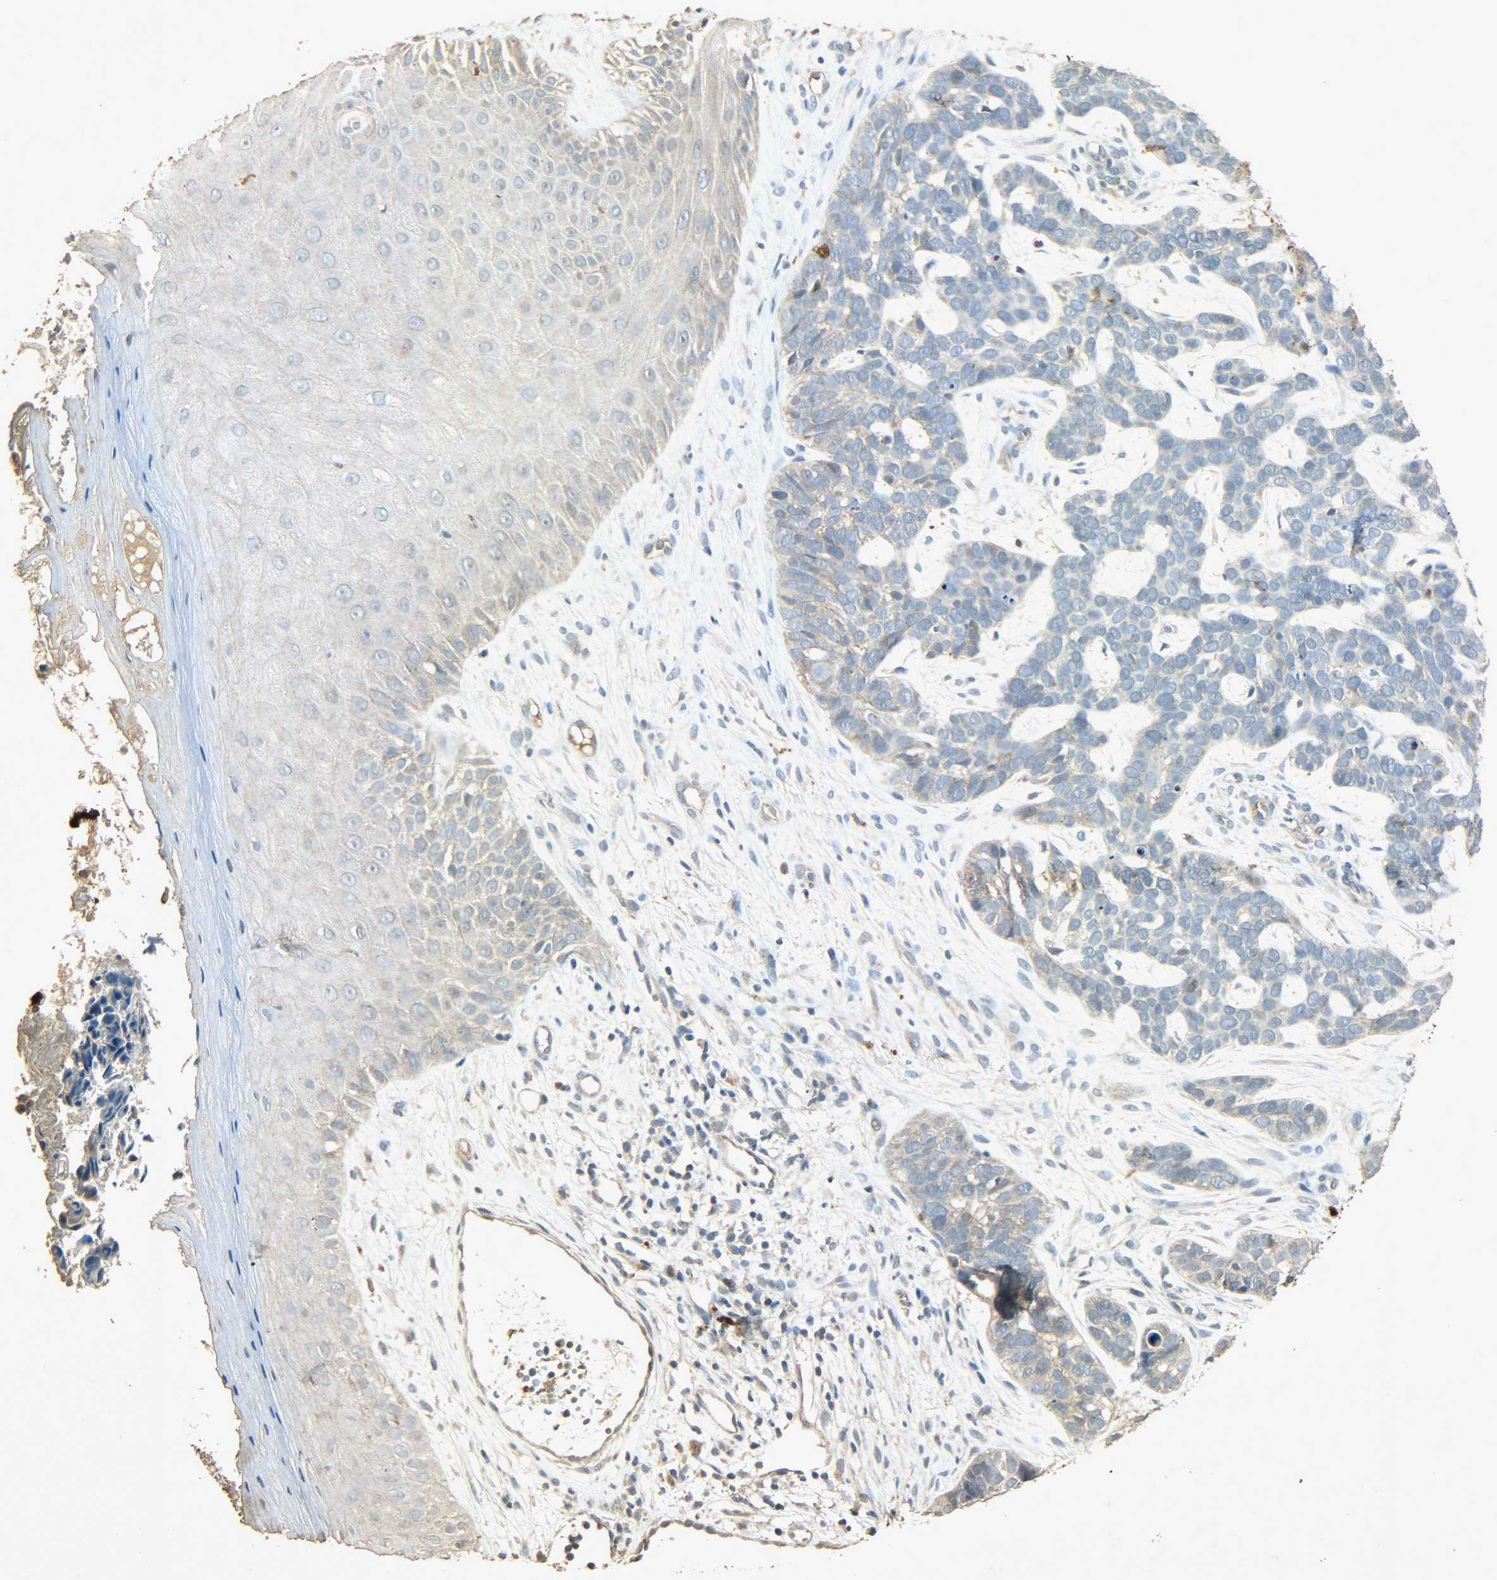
{"staining": {"intensity": "weak", "quantity": "25%-75%", "location": "cytoplasmic/membranous"}, "tissue": "skin cancer", "cell_type": "Tumor cells", "image_type": "cancer", "snomed": [{"axis": "morphology", "description": "Basal cell carcinoma"}, {"axis": "topography", "description": "Skin"}], "caption": "IHC histopathology image of skin basal cell carcinoma stained for a protein (brown), which displays low levels of weak cytoplasmic/membranous expression in approximately 25%-75% of tumor cells.", "gene": "ATP2B1", "patient": {"sex": "male", "age": 87}}